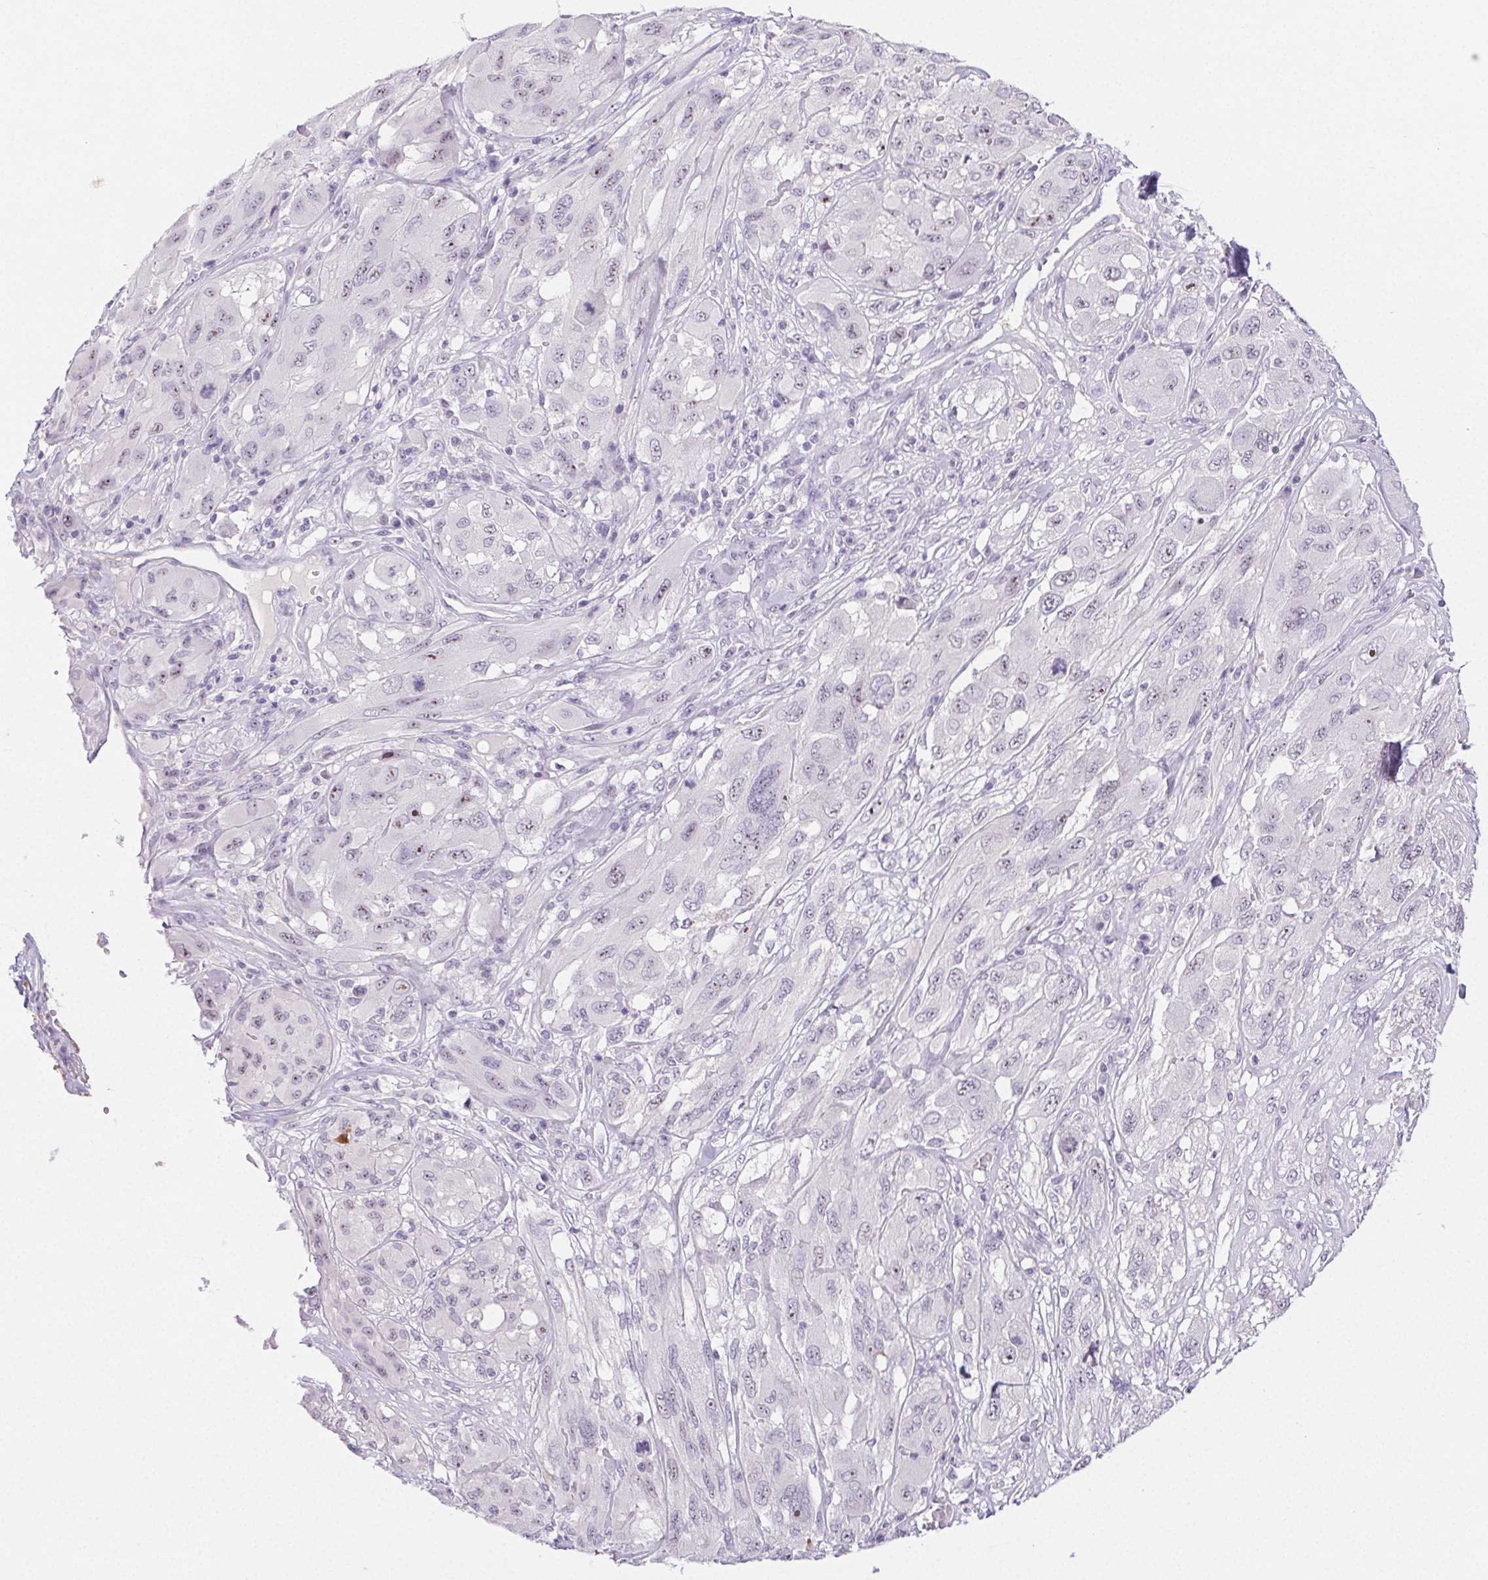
{"staining": {"intensity": "moderate", "quantity": "<25%", "location": "nuclear"}, "tissue": "melanoma", "cell_type": "Tumor cells", "image_type": "cancer", "snomed": [{"axis": "morphology", "description": "Malignant melanoma, NOS"}, {"axis": "topography", "description": "Skin"}], "caption": "Brown immunohistochemical staining in melanoma reveals moderate nuclear staining in about <25% of tumor cells.", "gene": "ST8SIA3", "patient": {"sex": "female", "age": 91}}